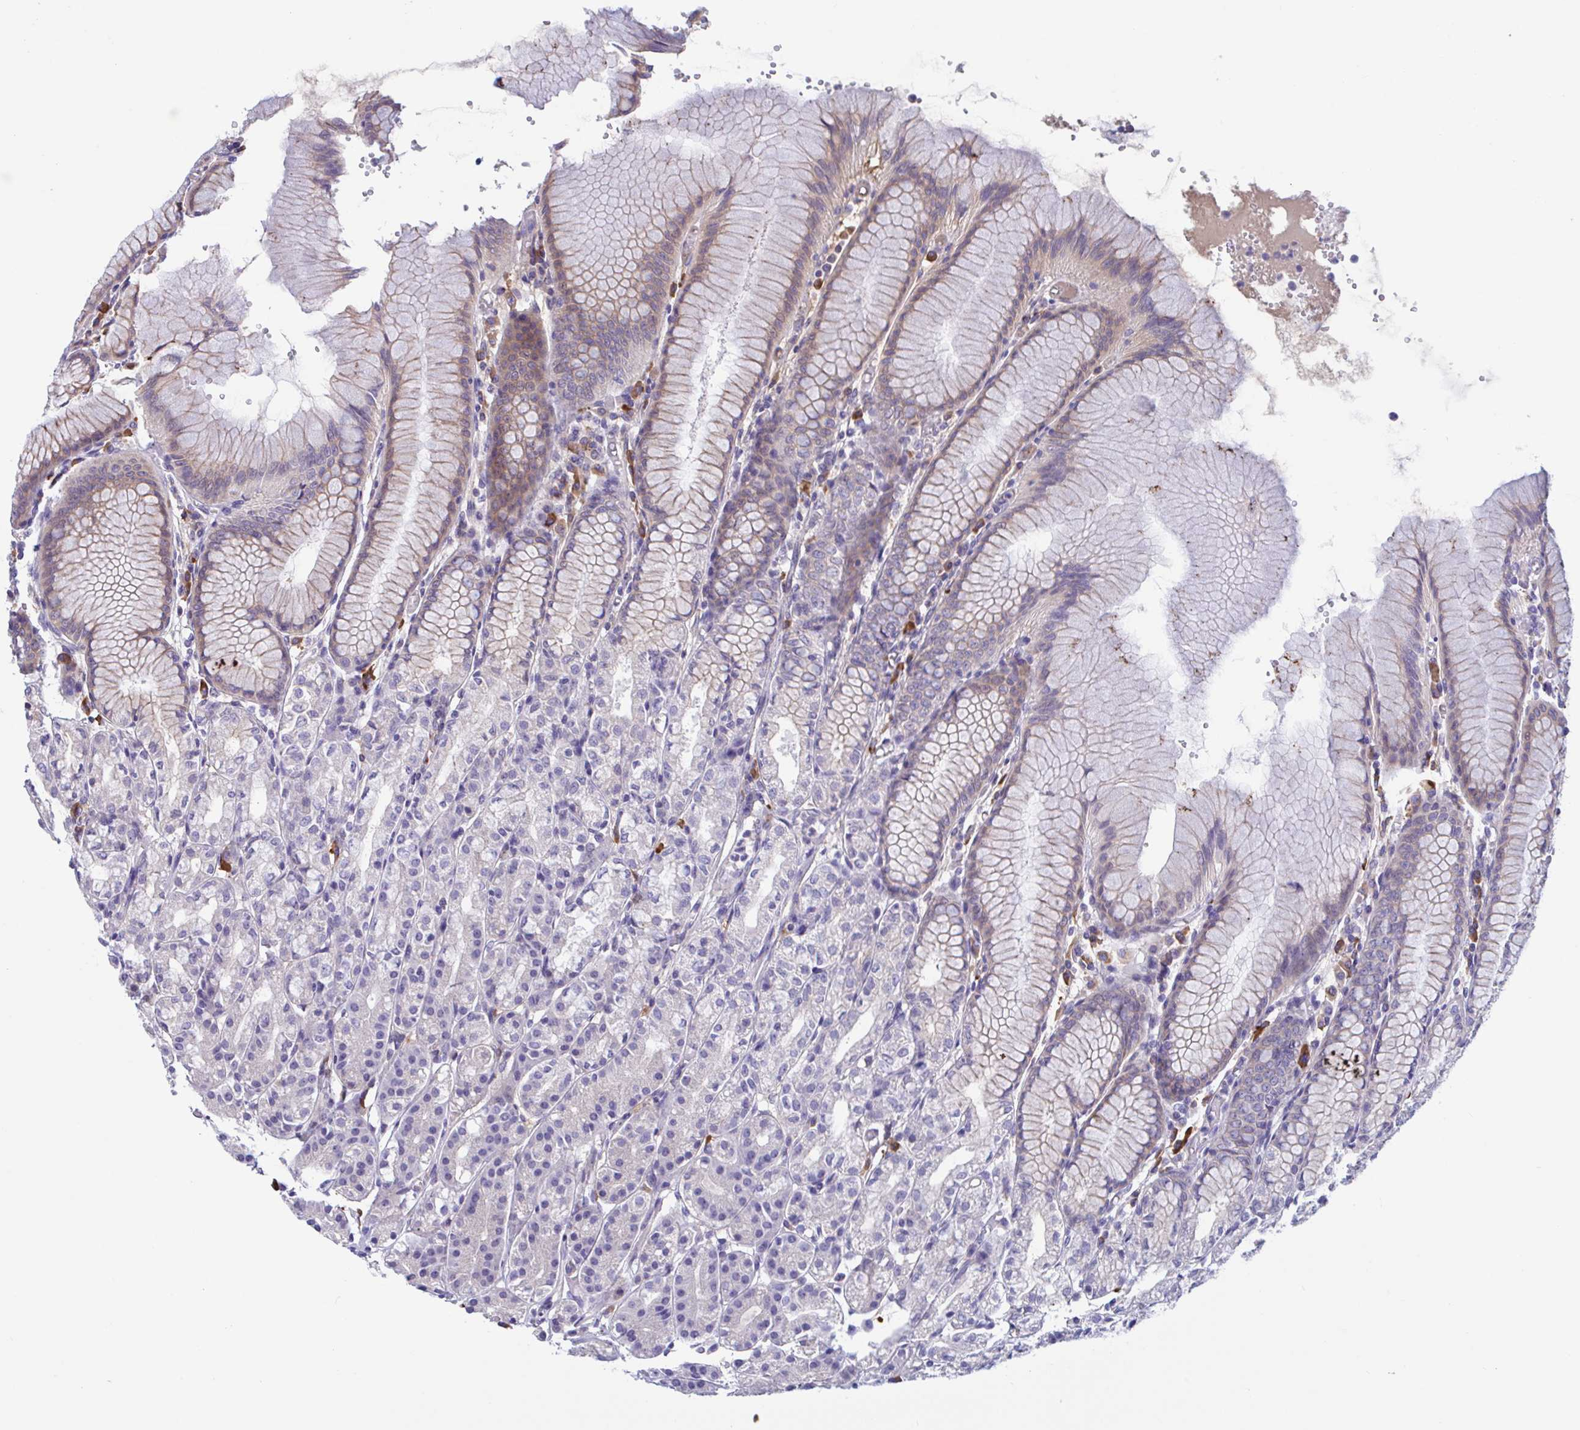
{"staining": {"intensity": "weak", "quantity": "<25%", "location": "cytoplasmic/membranous"}, "tissue": "stomach", "cell_type": "Glandular cells", "image_type": "normal", "snomed": [{"axis": "morphology", "description": "Normal tissue, NOS"}, {"axis": "topography", "description": "Stomach"}], "caption": "DAB (3,3'-diaminobenzidine) immunohistochemical staining of benign stomach reveals no significant expression in glandular cells. (DAB IHC, high magnification).", "gene": "MS4A14", "patient": {"sex": "female", "age": 57}}